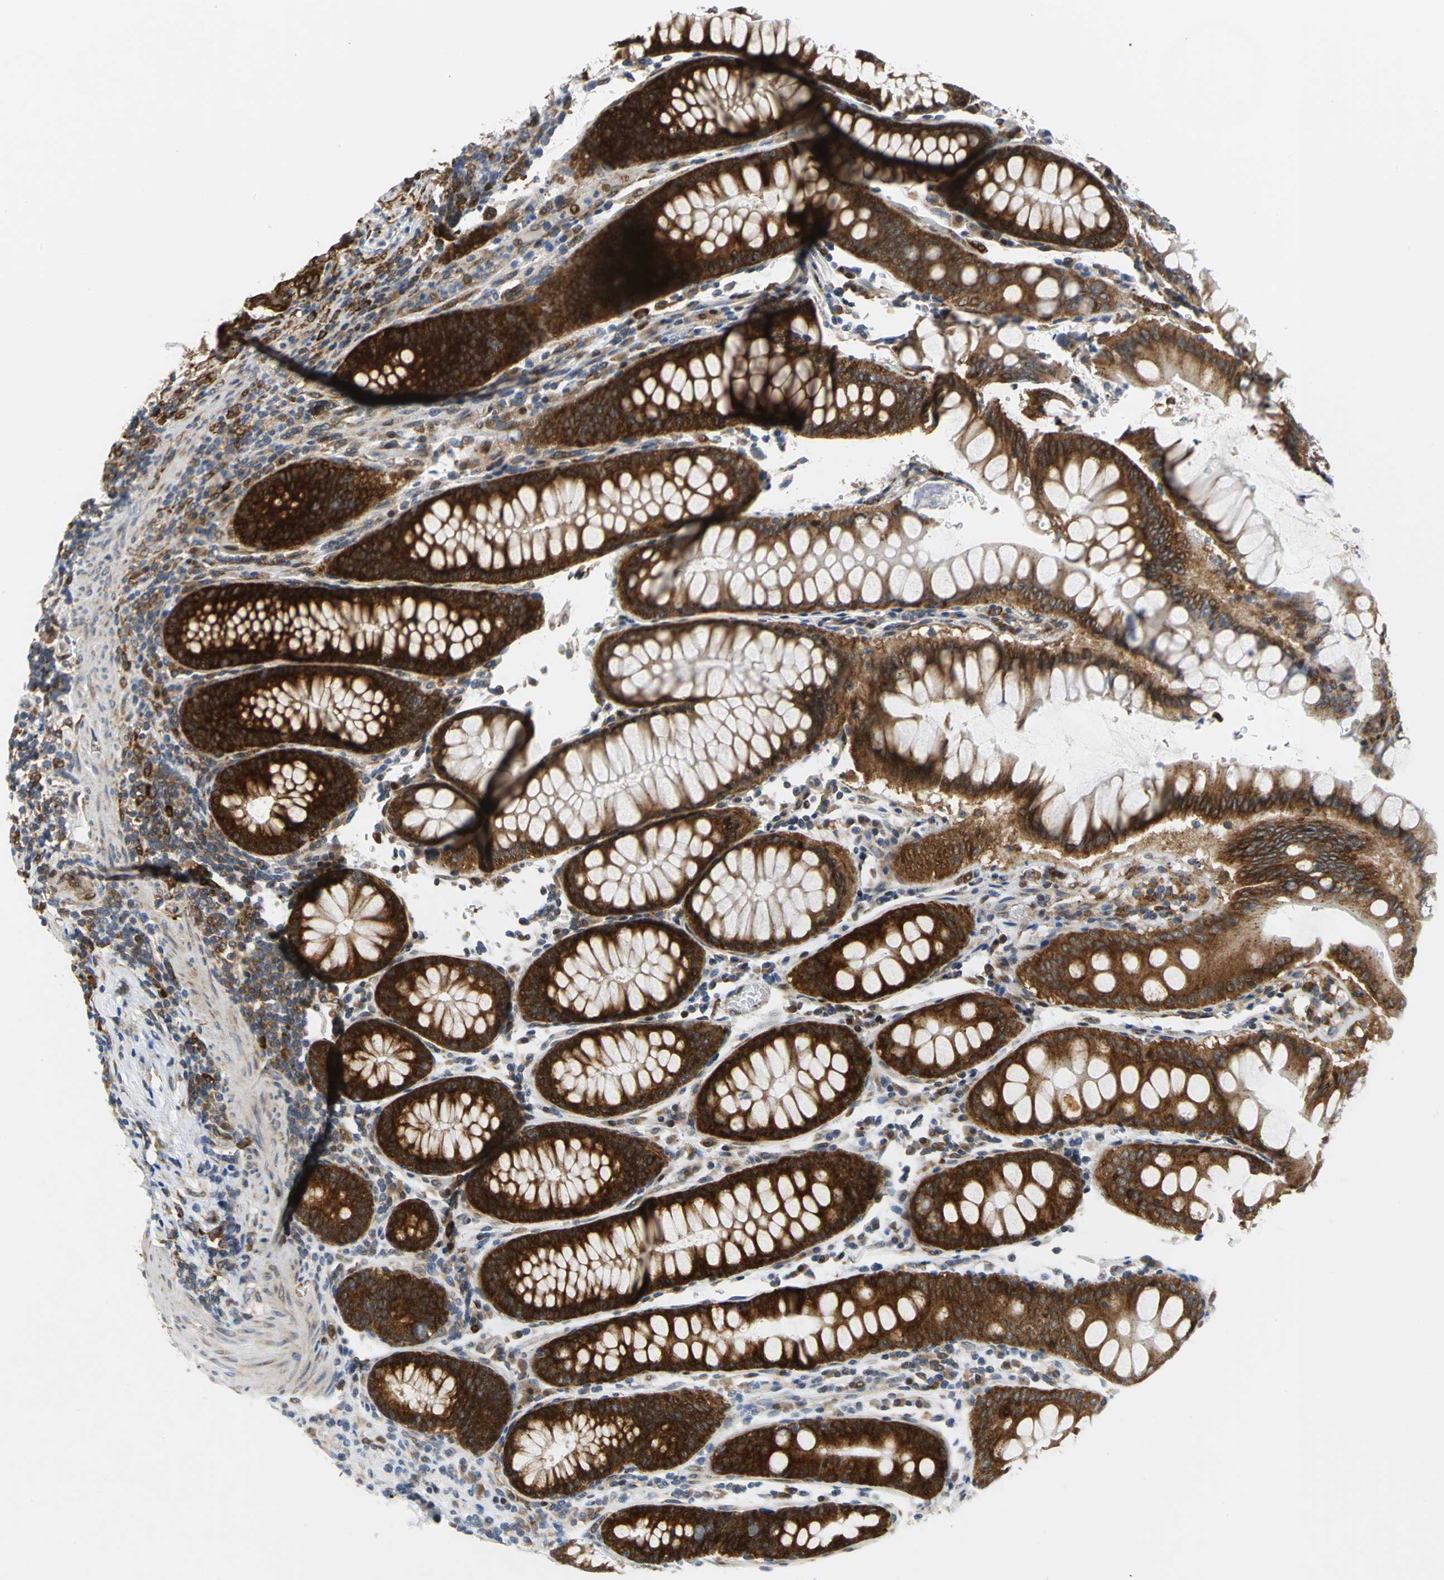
{"staining": {"intensity": "strong", "quantity": ">75%", "location": "cytoplasmic/membranous,nuclear"}, "tissue": "colorectal cancer", "cell_type": "Tumor cells", "image_type": "cancer", "snomed": [{"axis": "morphology", "description": "Normal tissue, NOS"}, {"axis": "morphology", "description": "Adenocarcinoma, NOS"}, {"axis": "topography", "description": "Colon"}], "caption": "Protein analysis of adenocarcinoma (colorectal) tissue demonstrates strong cytoplasmic/membranous and nuclear expression in about >75% of tumor cells. Nuclei are stained in blue.", "gene": "YBX1", "patient": {"sex": "male", "age": 82}}